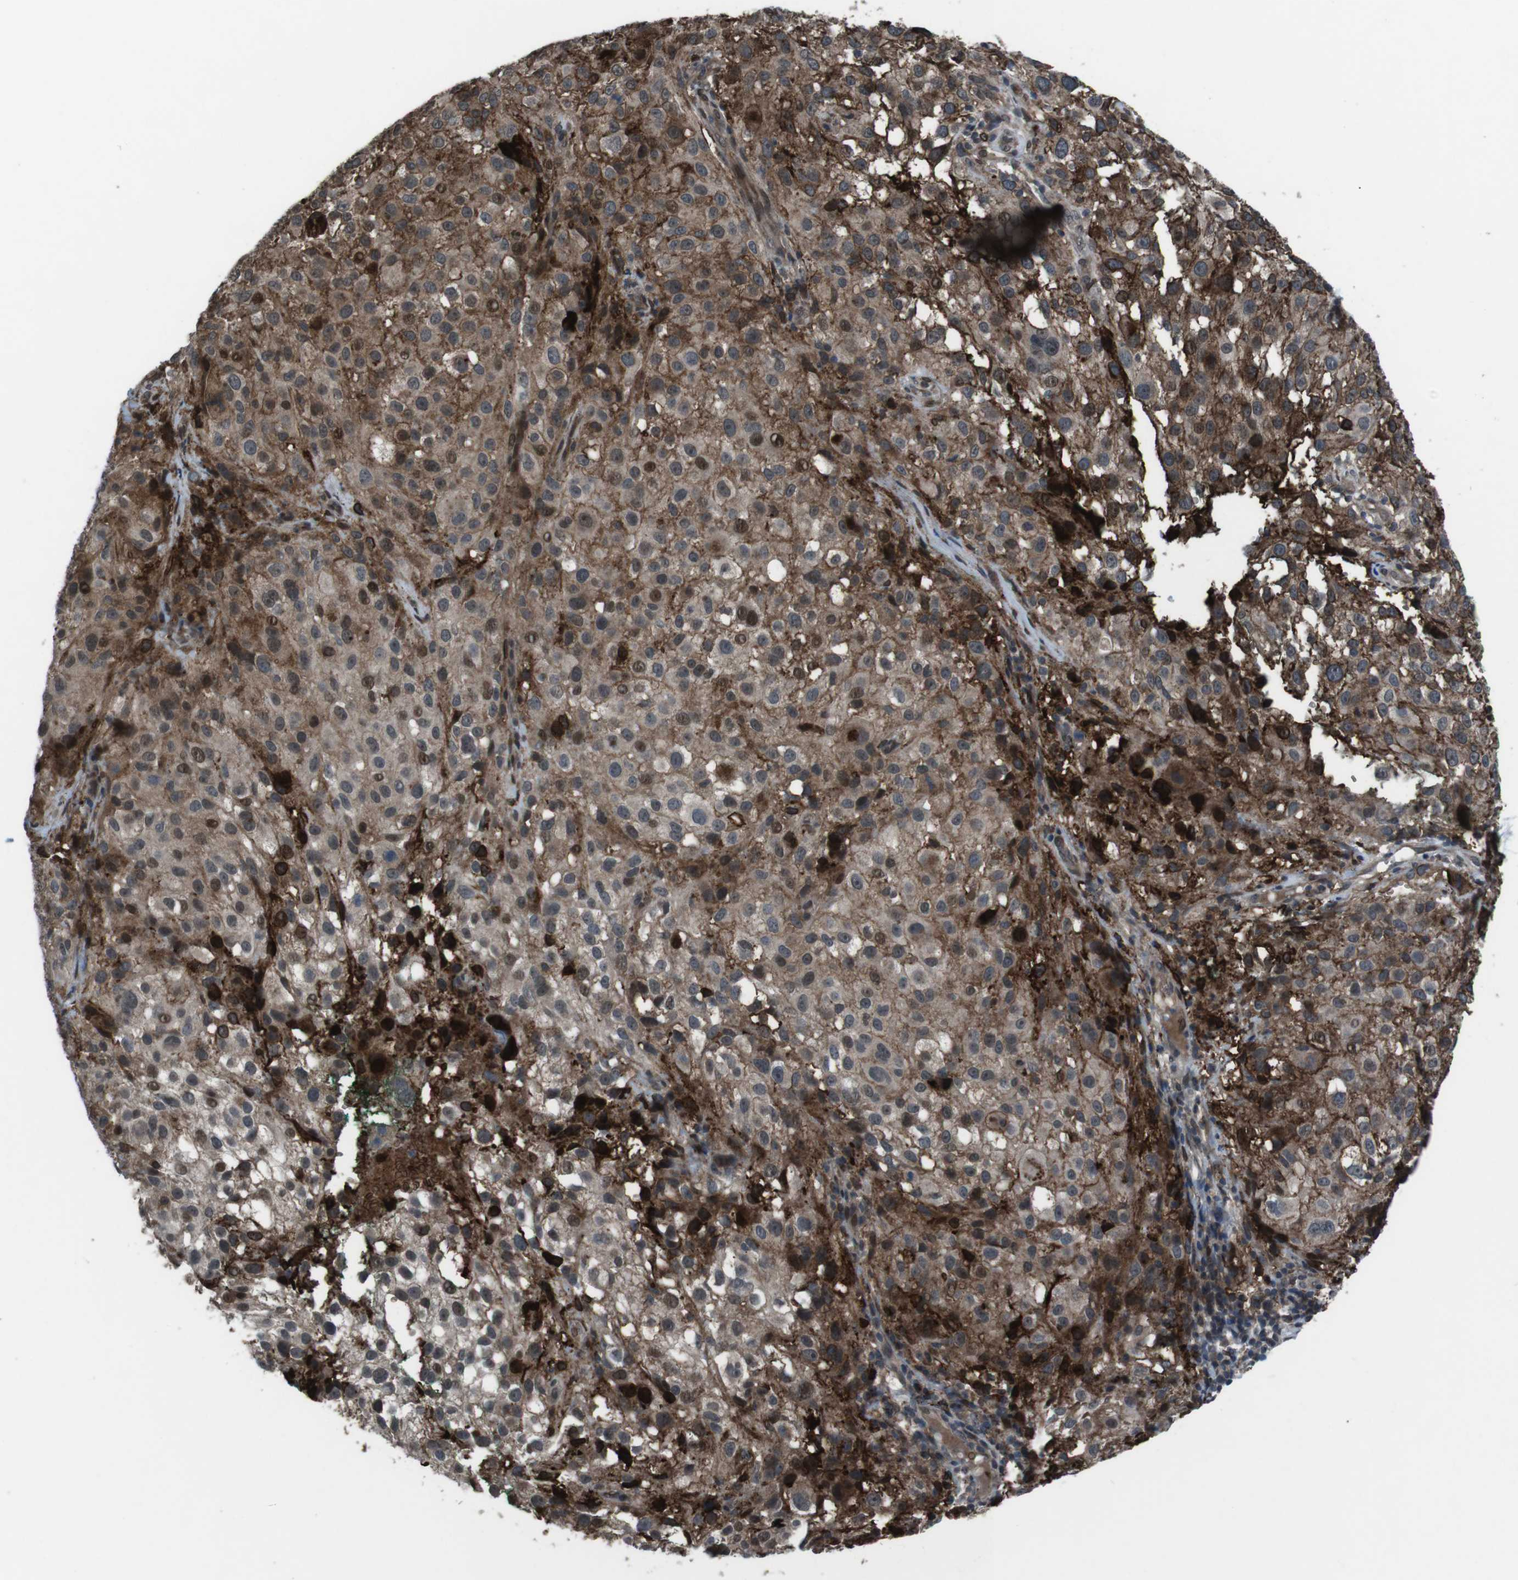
{"staining": {"intensity": "strong", "quantity": ">75%", "location": "cytoplasmic/membranous,nuclear"}, "tissue": "melanoma", "cell_type": "Tumor cells", "image_type": "cancer", "snomed": [{"axis": "morphology", "description": "Necrosis, NOS"}, {"axis": "morphology", "description": "Malignant melanoma, NOS"}, {"axis": "topography", "description": "Skin"}], "caption": "Protein expression analysis of melanoma reveals strong cytoplasmic/membranous and nuclear staining in about >75% of tumor cells.", "gene": "GDF10", "patient": {"sex": "female", "age": 87}}